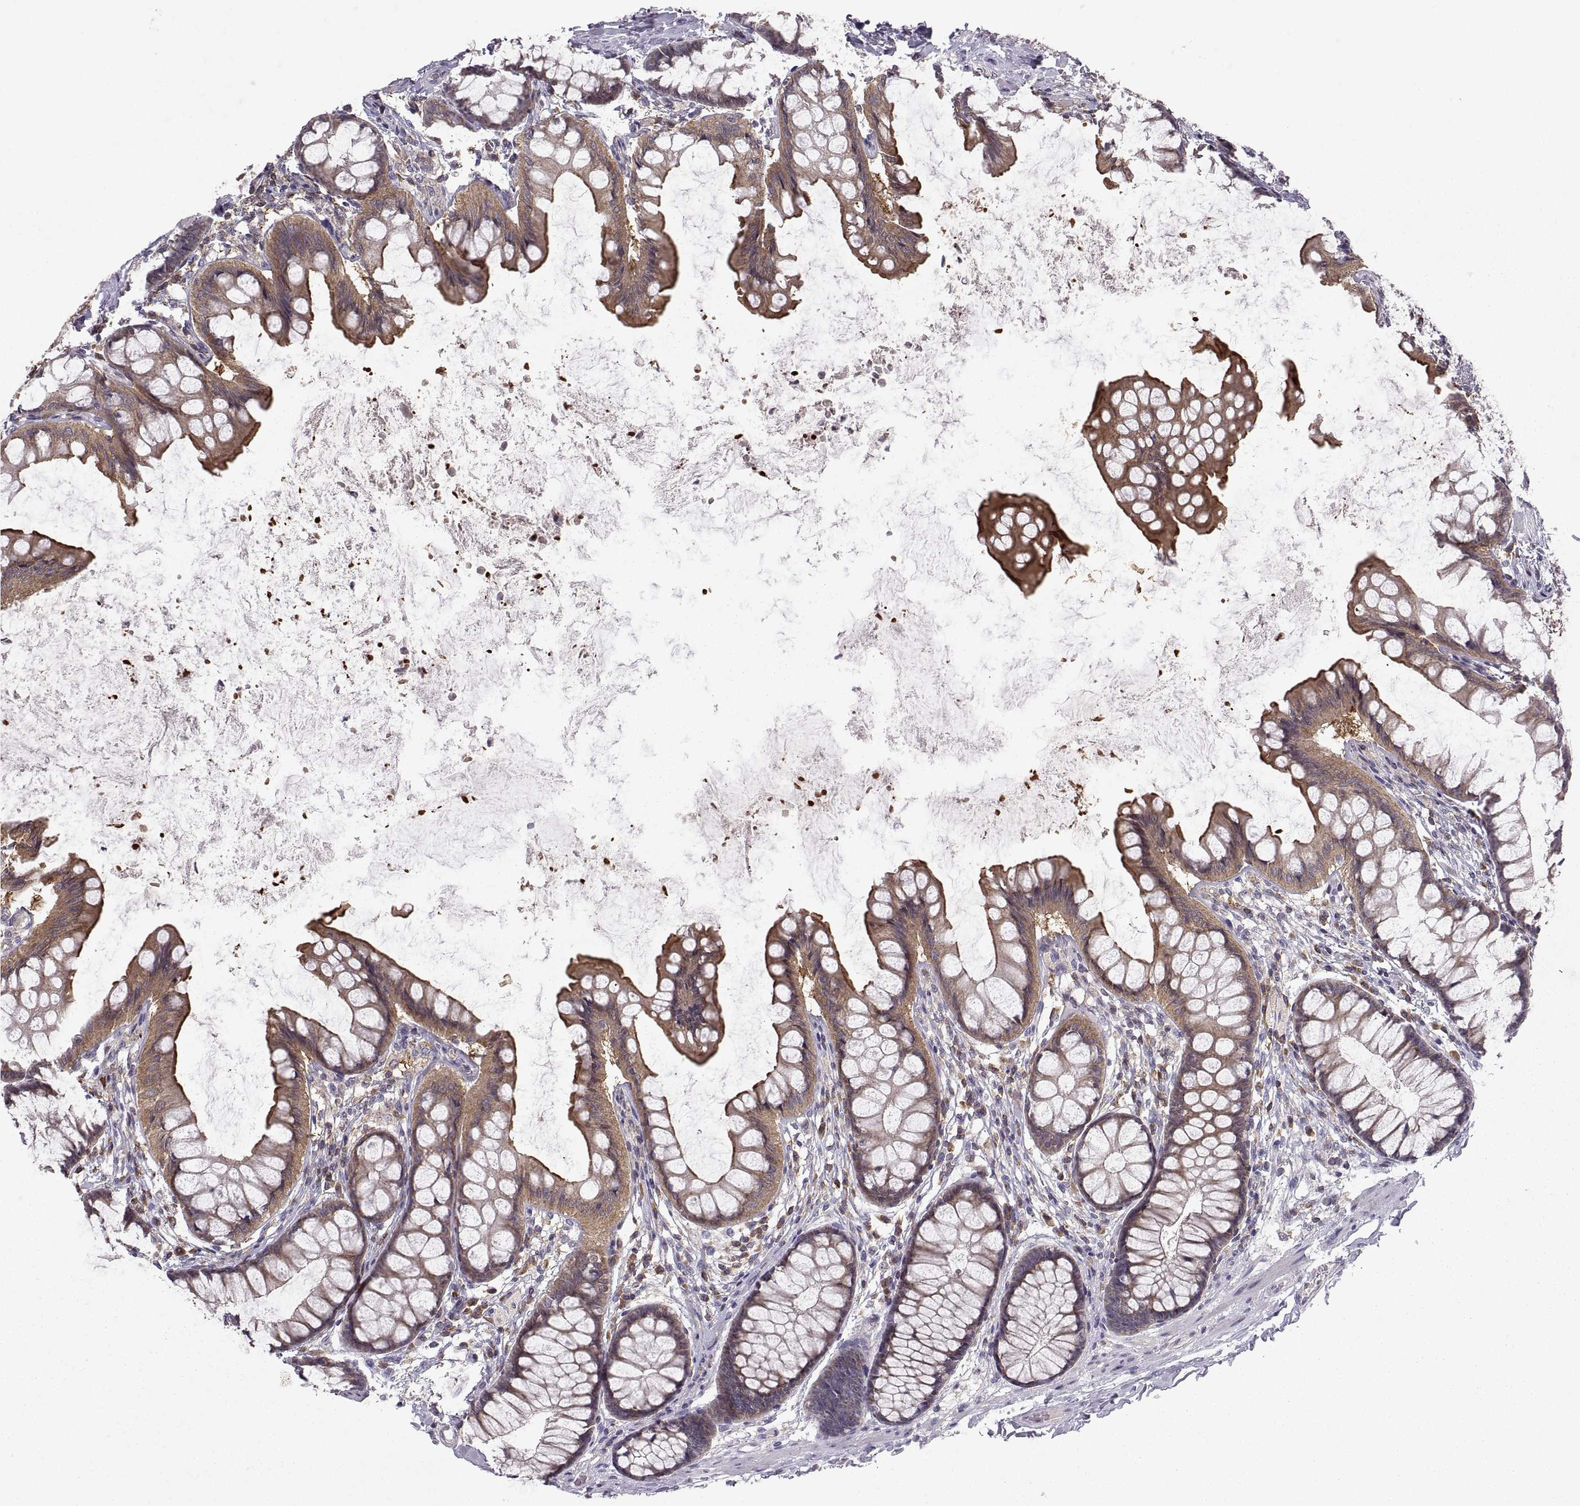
{"staining": {"intensity": "negative", "quantity": "none", "location": "none"}, "tissue": "colon", "cell_type": "Endothelial cells", "image_type": "normal", "snomed": [{"axis": "morphology", "description": "Normal tissue, NOS"}, {"axis": "topography", "description": "Colon"}], "caption": "Protein analysis of benign colon reveals no significant expression in endothelial cells. Nuclei are stained in blue.", "gene": "EZR", "patient": {"sex": "female", "age": 65}}